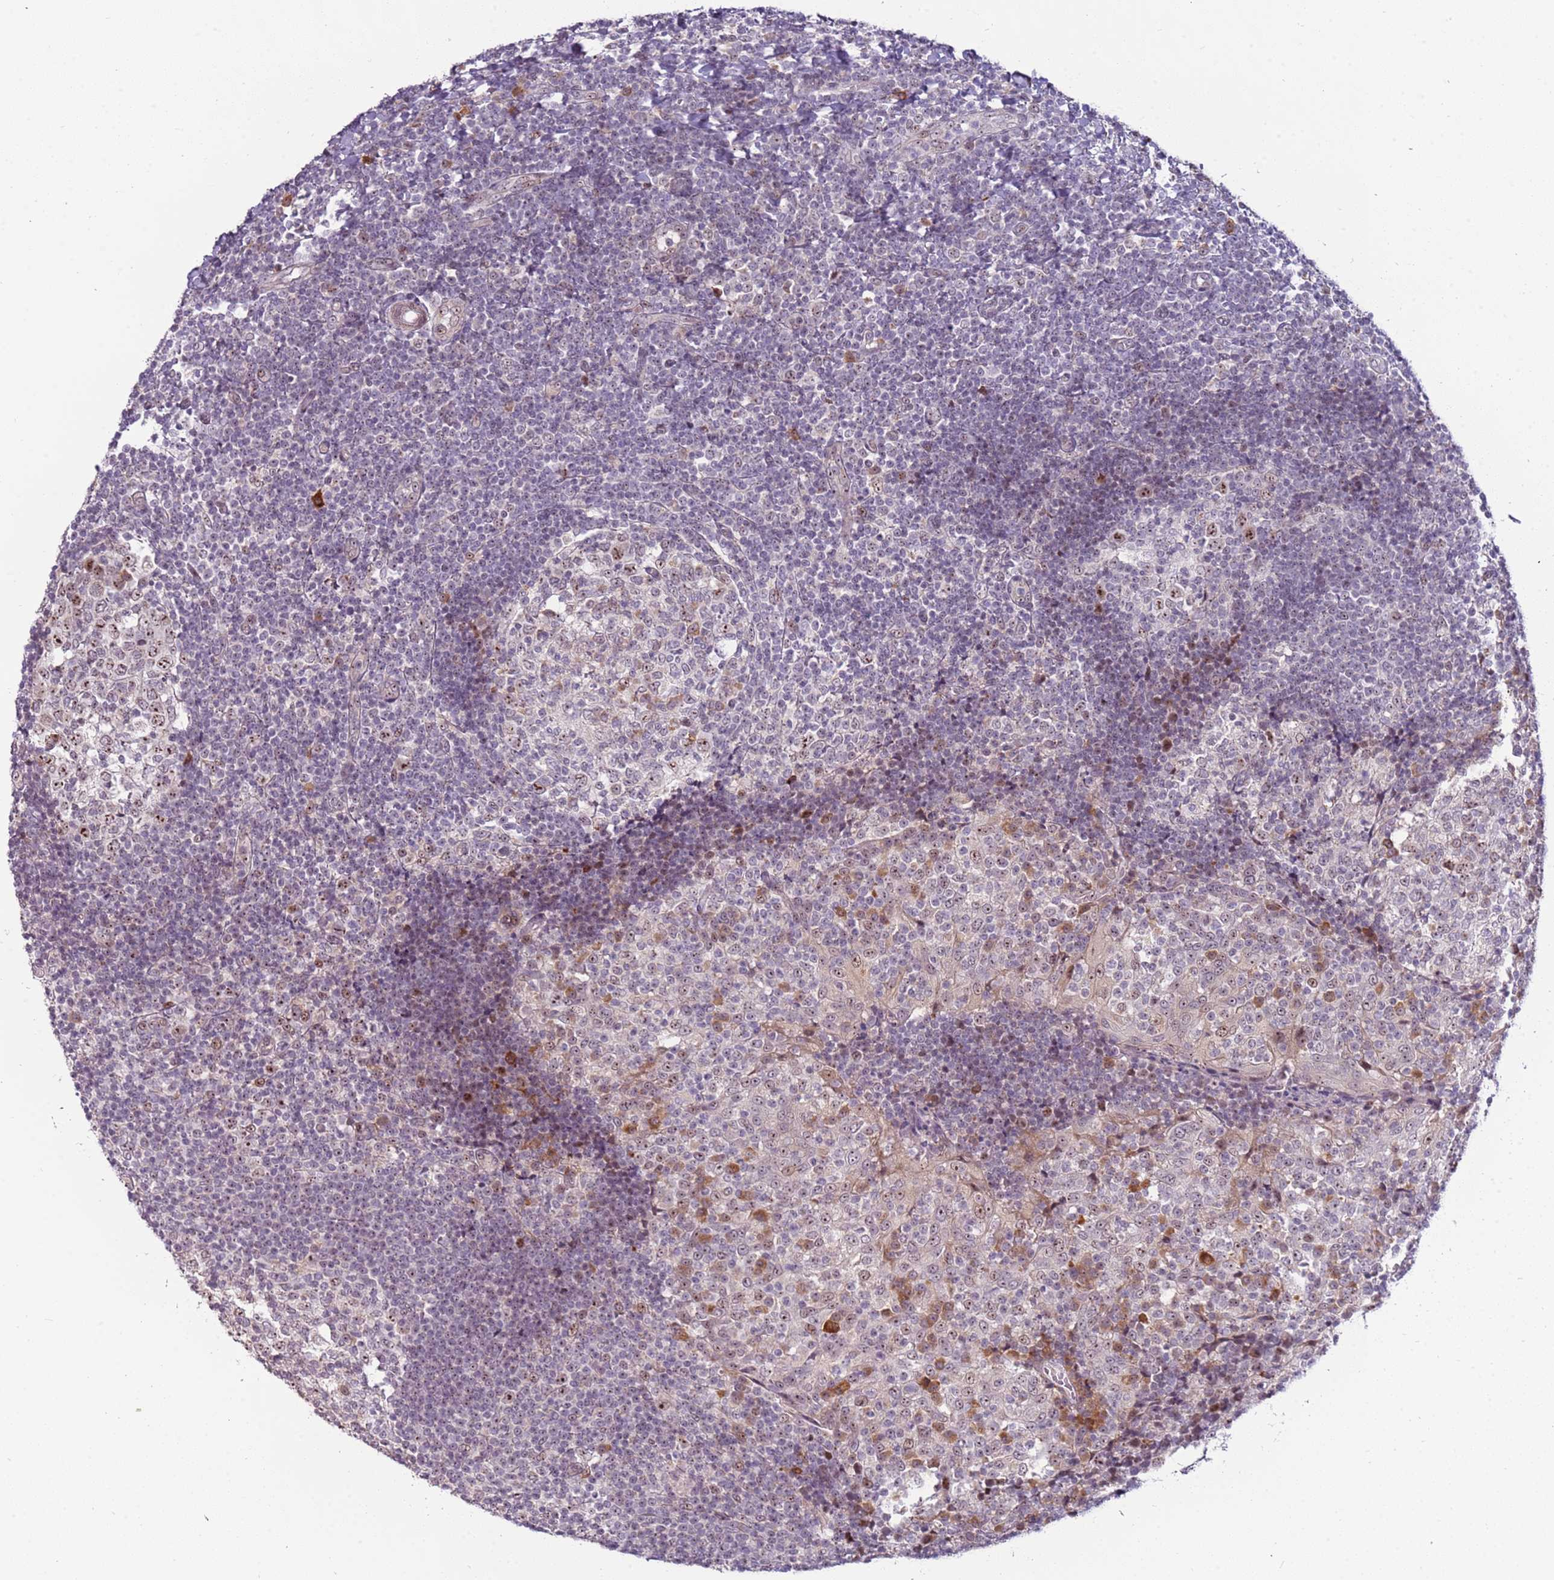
{"staining": {"intensity": "moderate", "quantity": "<25%", "location": "nuclear"}, "tissue": "tonsil", "cell_type": "Germinal center cells", "image_type": "normal", "snomed": [{"axis": "morphology", "description": "Normal tissue, NOS"}, {"axis": "topography", "description": "Tonsil"}], "caption": "About <25% of germinal center cells in benign tonsil exhibit moderate nuclear protein staining as visualized by brown immunohistochemical staining.", "gene": "UCMA", "patient": {"sex": "female", "age": 19}}